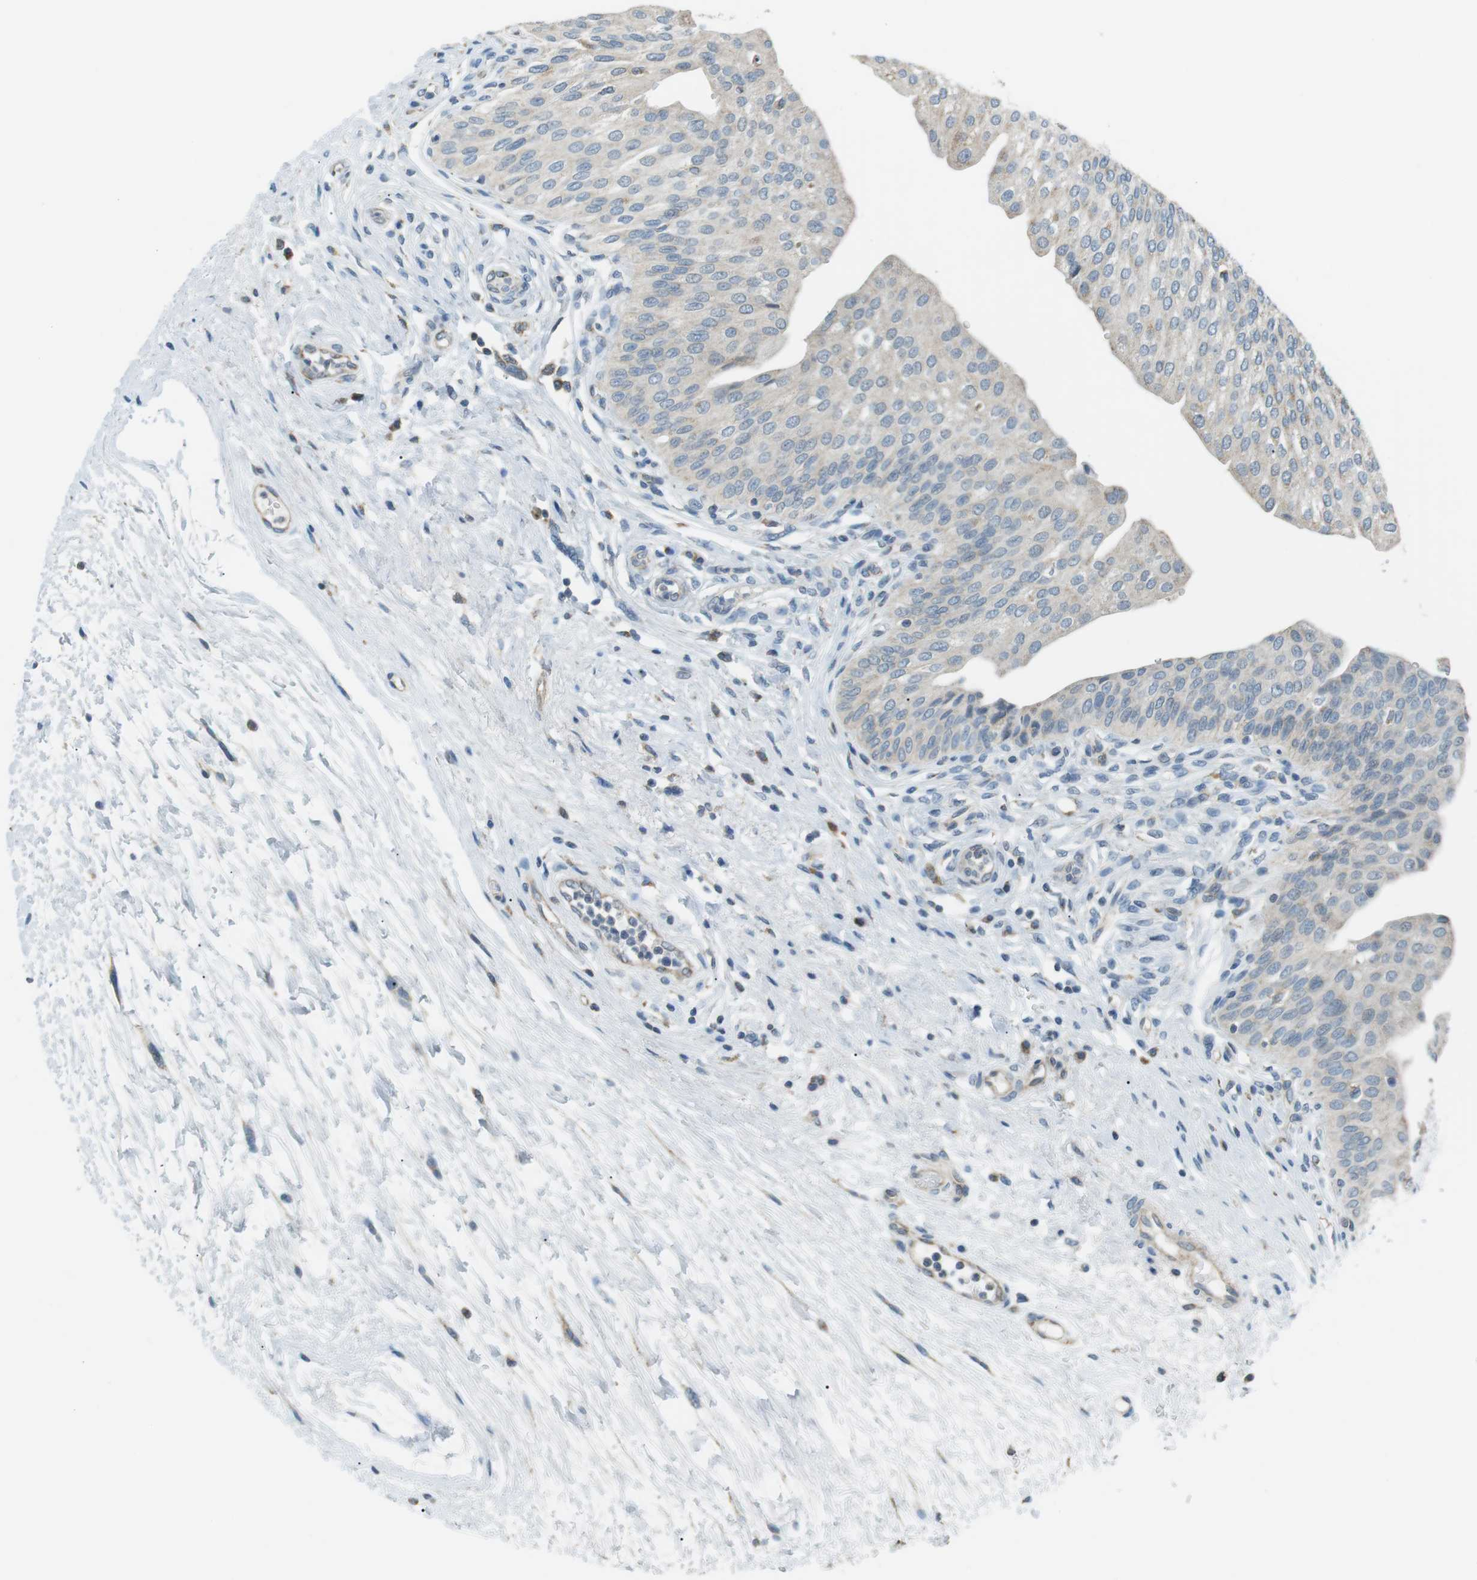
{"staining": {"intensity": "moderate", "quantity": "<25%", "location": "cytoplasmic/membranous"}, "tissue": "urinary bladder", "cell_type": "Urothelial cells", "image_type": "normal", "snomed": [{"axis": "morphology", "description": "Normal tissue, NOS"}, {"axis": "topography", "description": "Urinary bladder"}], "caption": "Brown immunohistochemical staining in benign human urinary bladder reveals moderate cytoplasmic/membranous positivity in about <25% of urothelial cells.", "gene": "BACE1", "patient": {"sex": "male", "age": 46}}